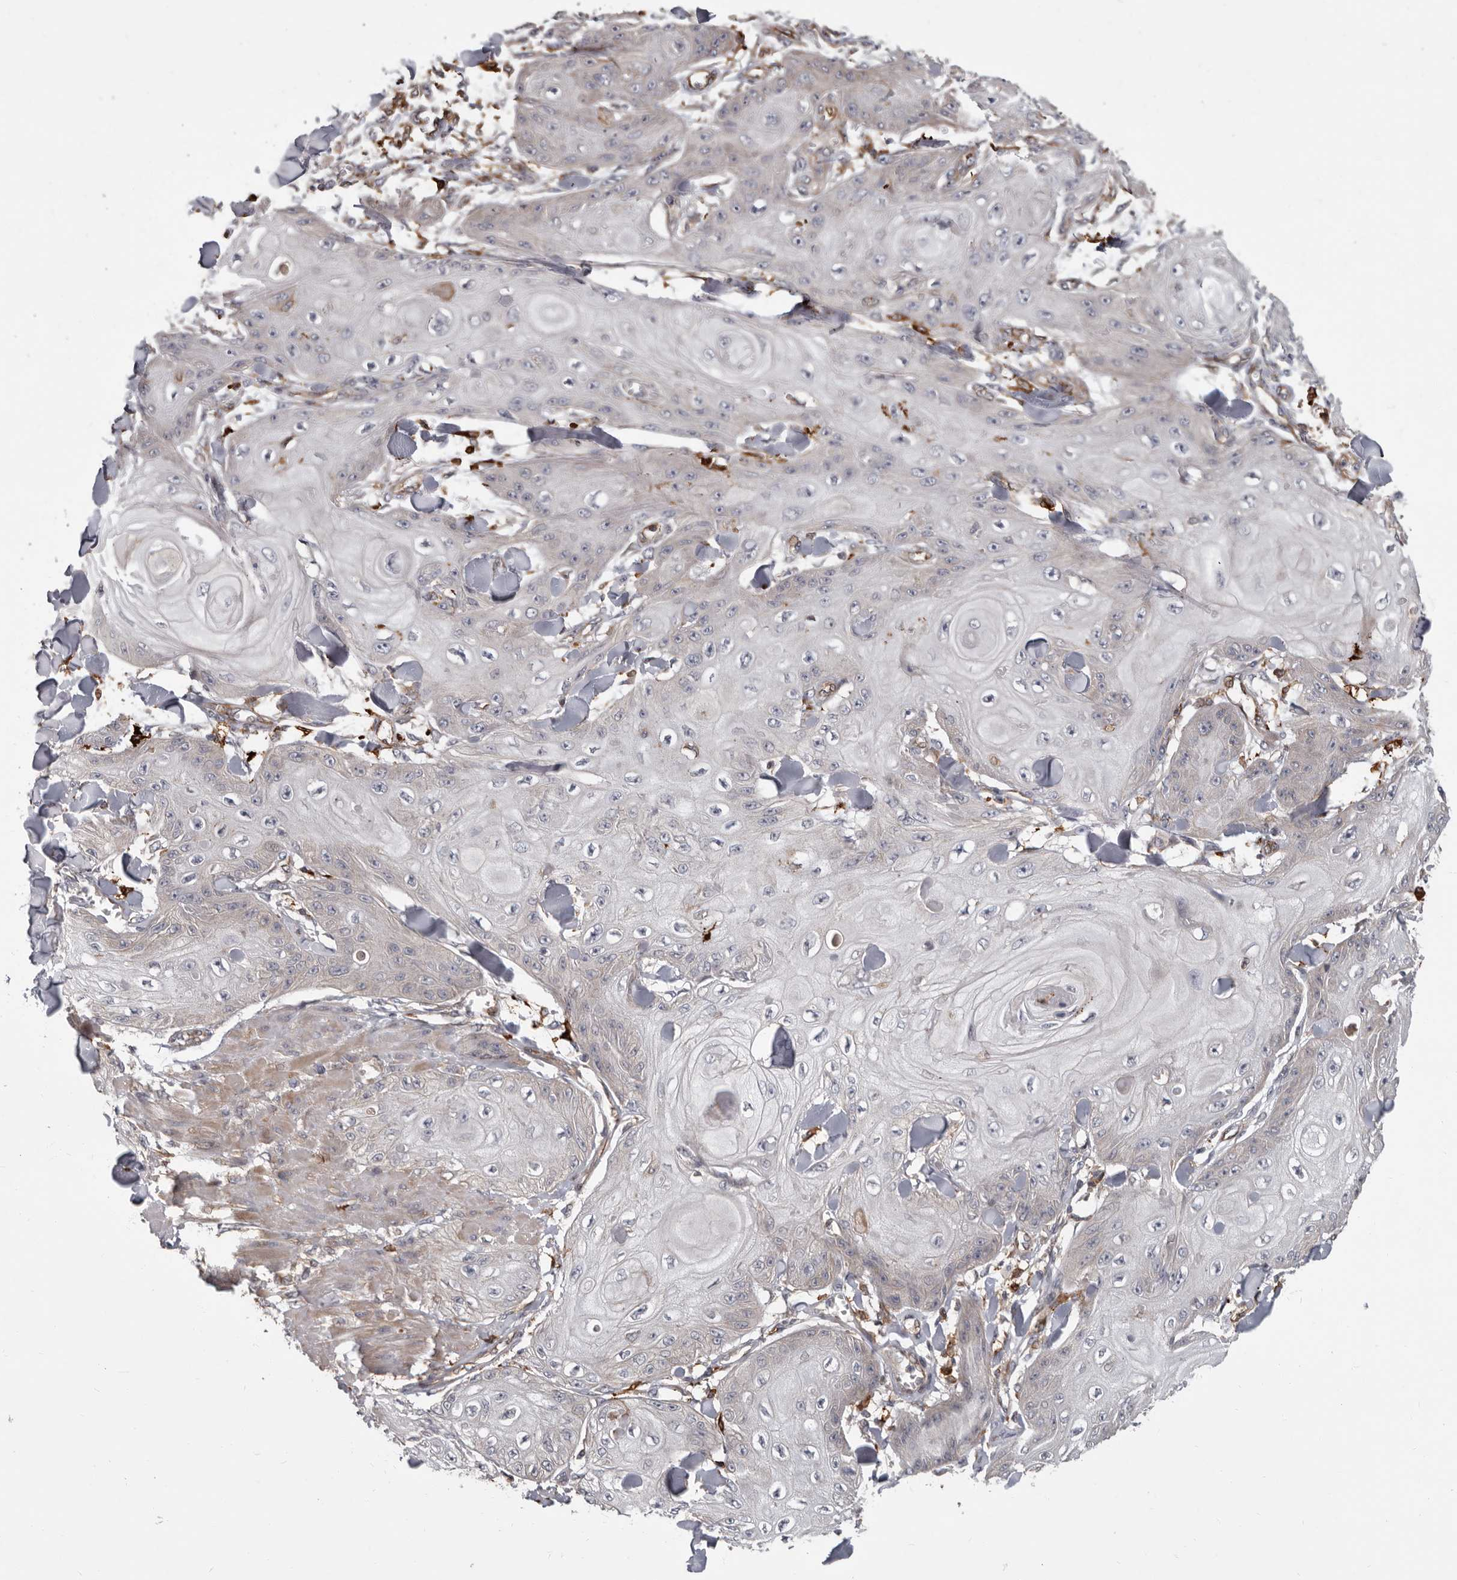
{"staining": {"intensity": "negative", "quantity": "none", "location": "none"}, "tissue": "skin cancer", "cell_type": "Tumor cells", "image_type": "cancer", "snomed": [{"axis": "morphology", "description": "Squamous cell carcinoma, NOS"}, {"axis": "topography", "description": "Skin"}], "caption": "Skin cancer was stained to show a protein in brown. There is no significant expression in tumor cells. (DAB immunohistochemistry (IHC) visualized using brightfield microscopy, high magnification).", "gene": "FGFR4", "patient": {"sex": "male", "age": 74}}